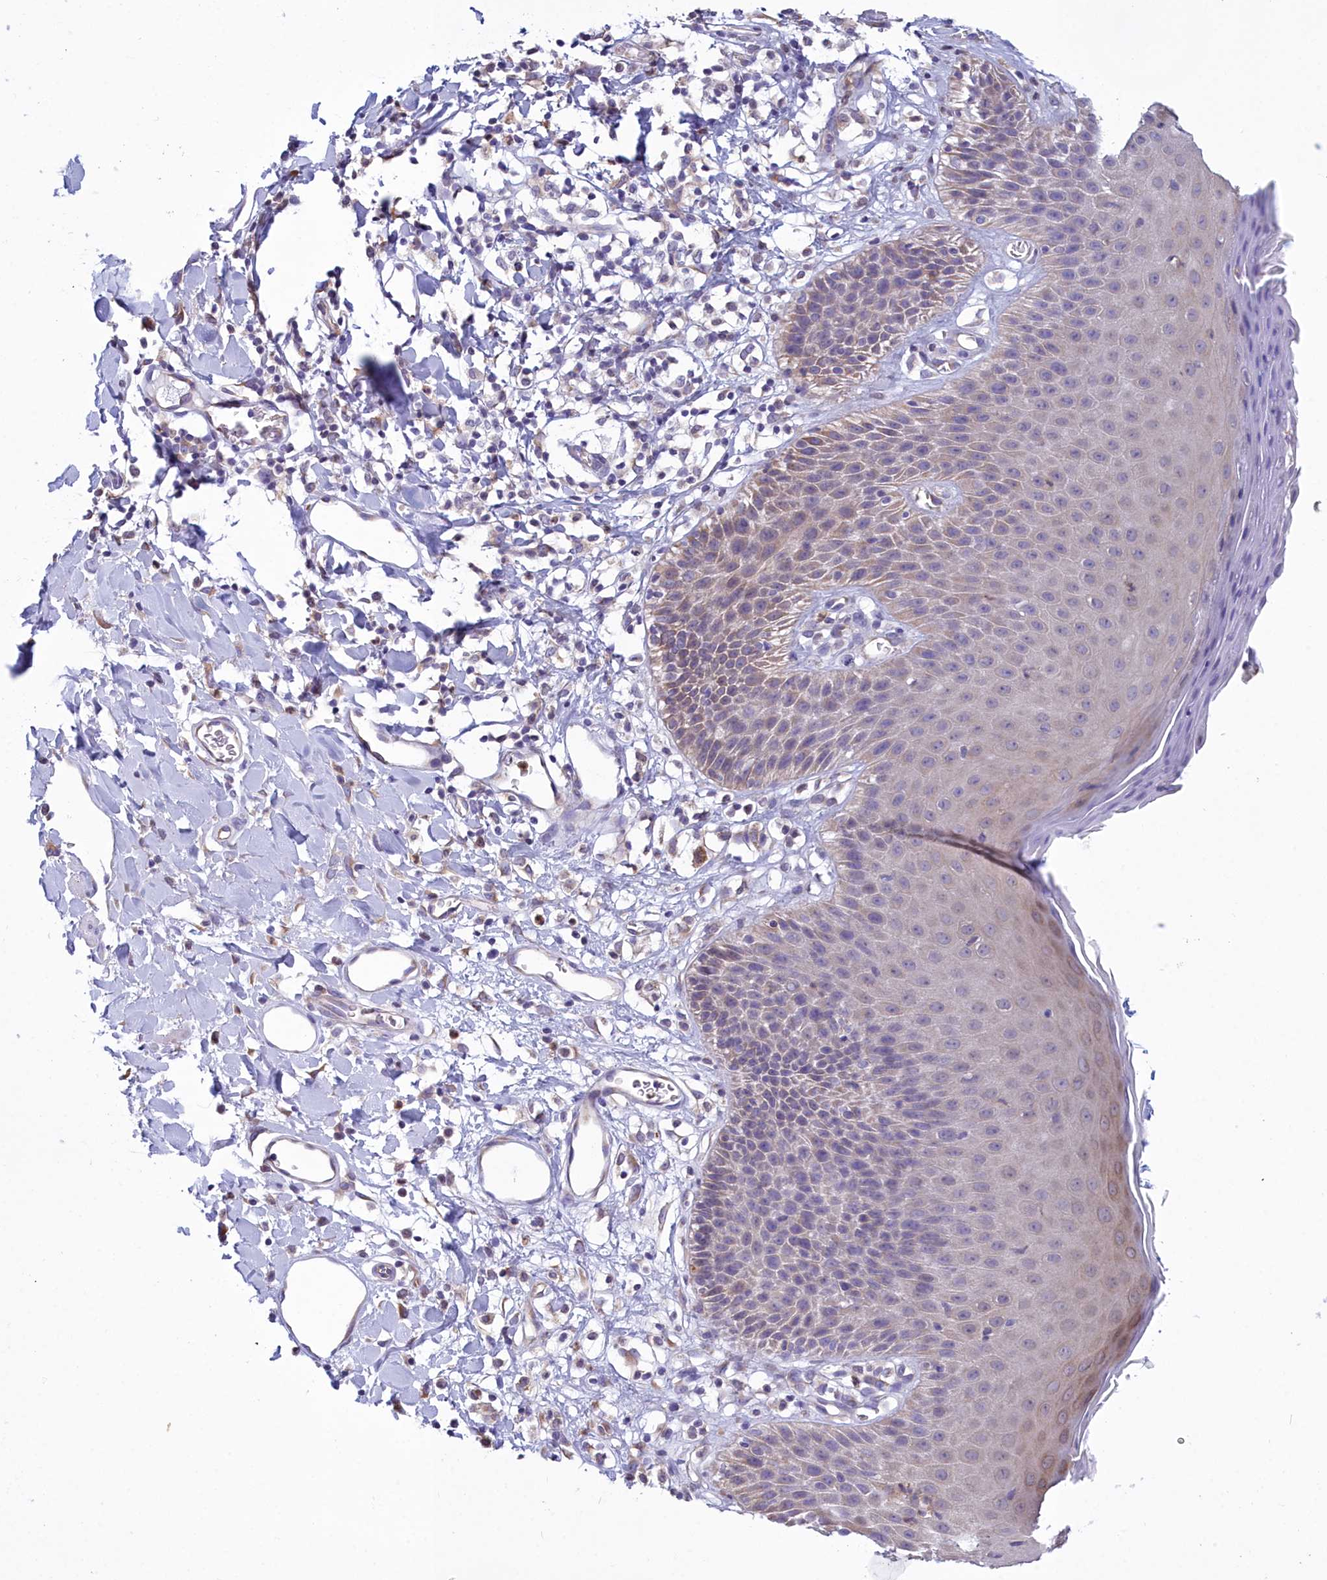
{"staining": {"intensity": "weak", "quantity": "25%-75%", "location": "cytoplasmic/membranous"}, "tissue": "skin", "cell_type": "Epidermal cells", "image_type": "normal", "snomed": [{"axis": "morphology", "description": "Normal tissue, NOS"}, {"axis": "topography", "description": "Vulva"}], "caption": "Skin stained with a brown dye shows weak cytoplasmic/membranous positive expression in about 25%-75% of epidermal cells.", "gene": "HM13", "patient": {"sex": "female", "age": 68}}